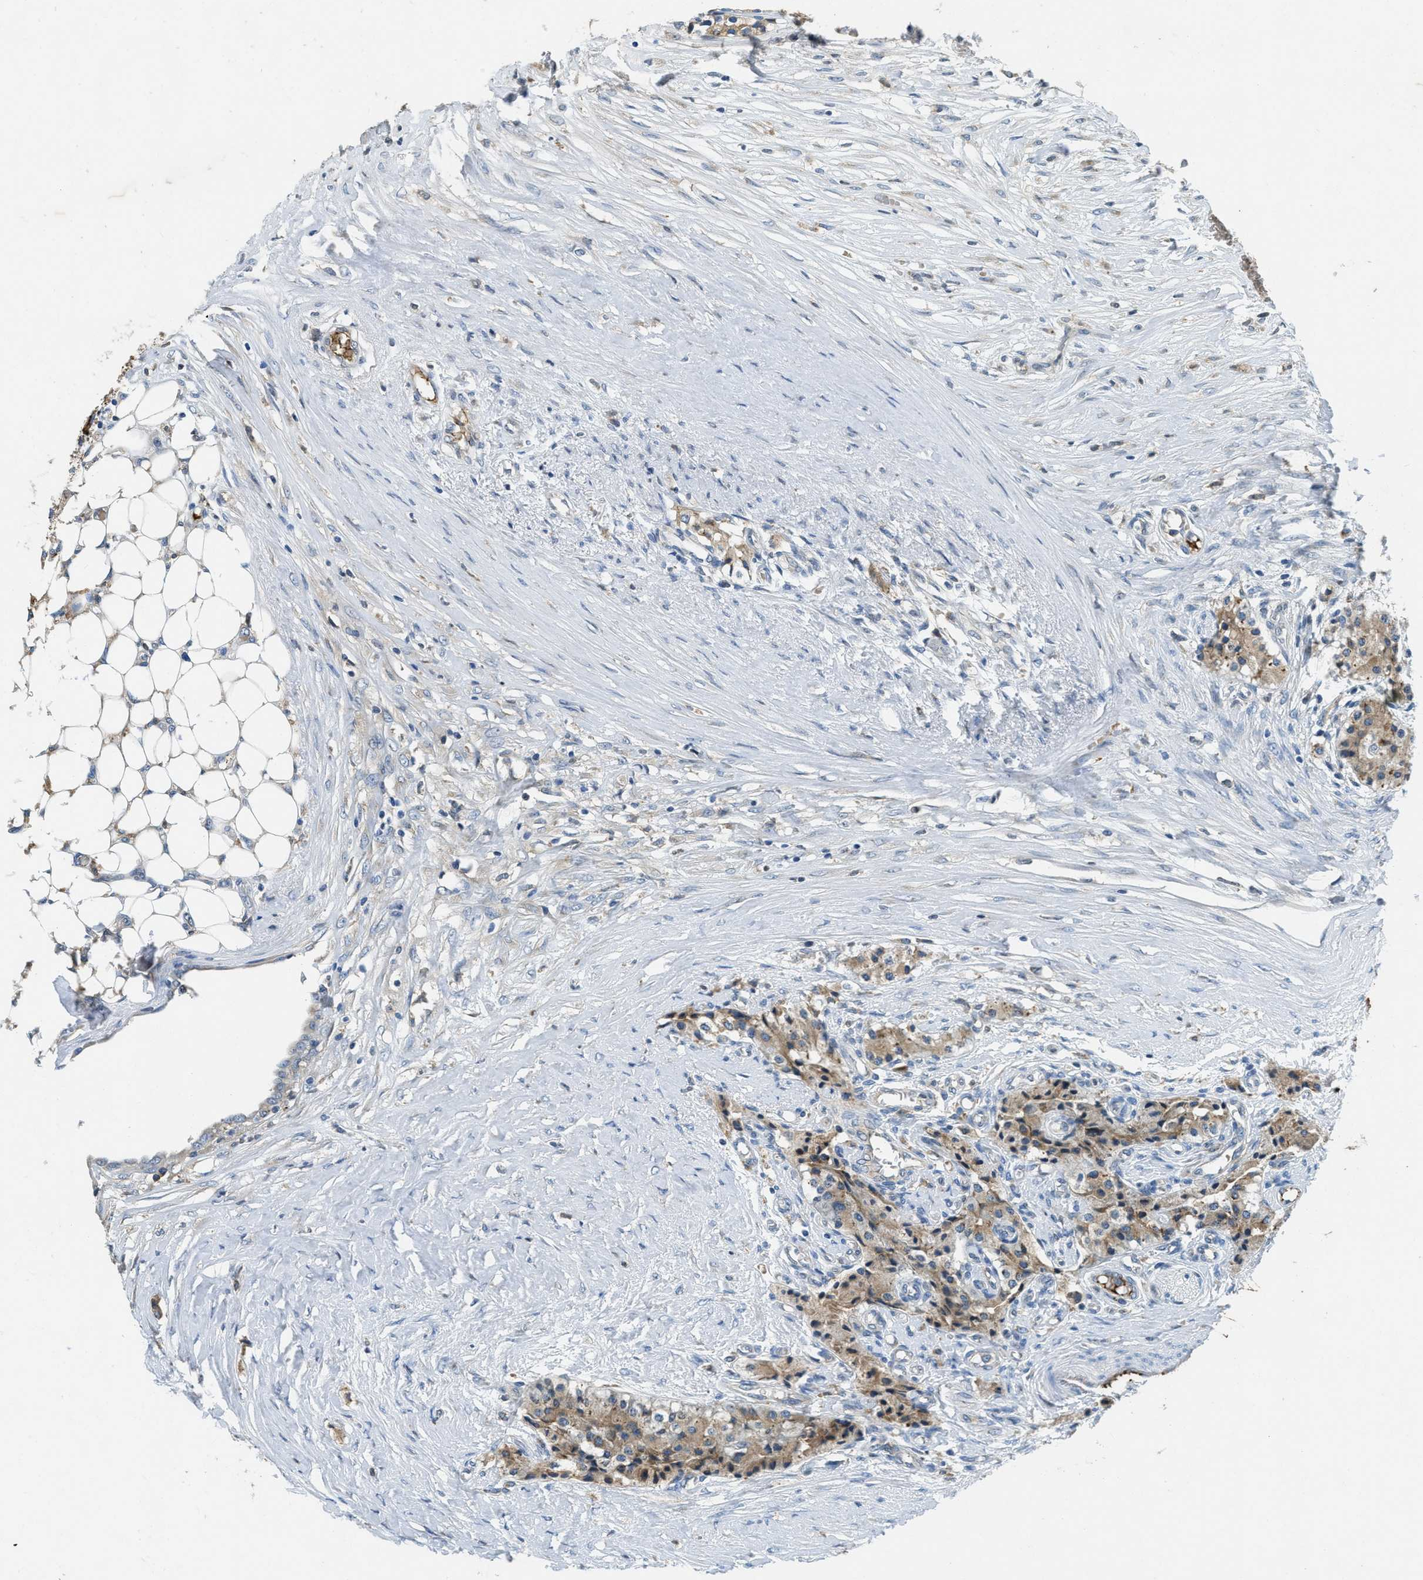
{"staining": {"intensity": "weak", "quantity": ">75%", "location": "cytoplasmic/membranous"}, "tissue": "carcinoid", "cell_type": "Tumor cells", "image_type": "cancer", "snomed": [{"axis": "morphology", "description": "Carcinoid, malignant, NOS"}, {"axis": "topography", "description": "Colon"}], "caption": "Immunohistochemical staining of human carcinoid shows weak cytoplasmic/membranous protein staining in approximately >75% of tumor cells.", "gene": "MPDU1", "patient": {"sex": "female", "age": 52}}